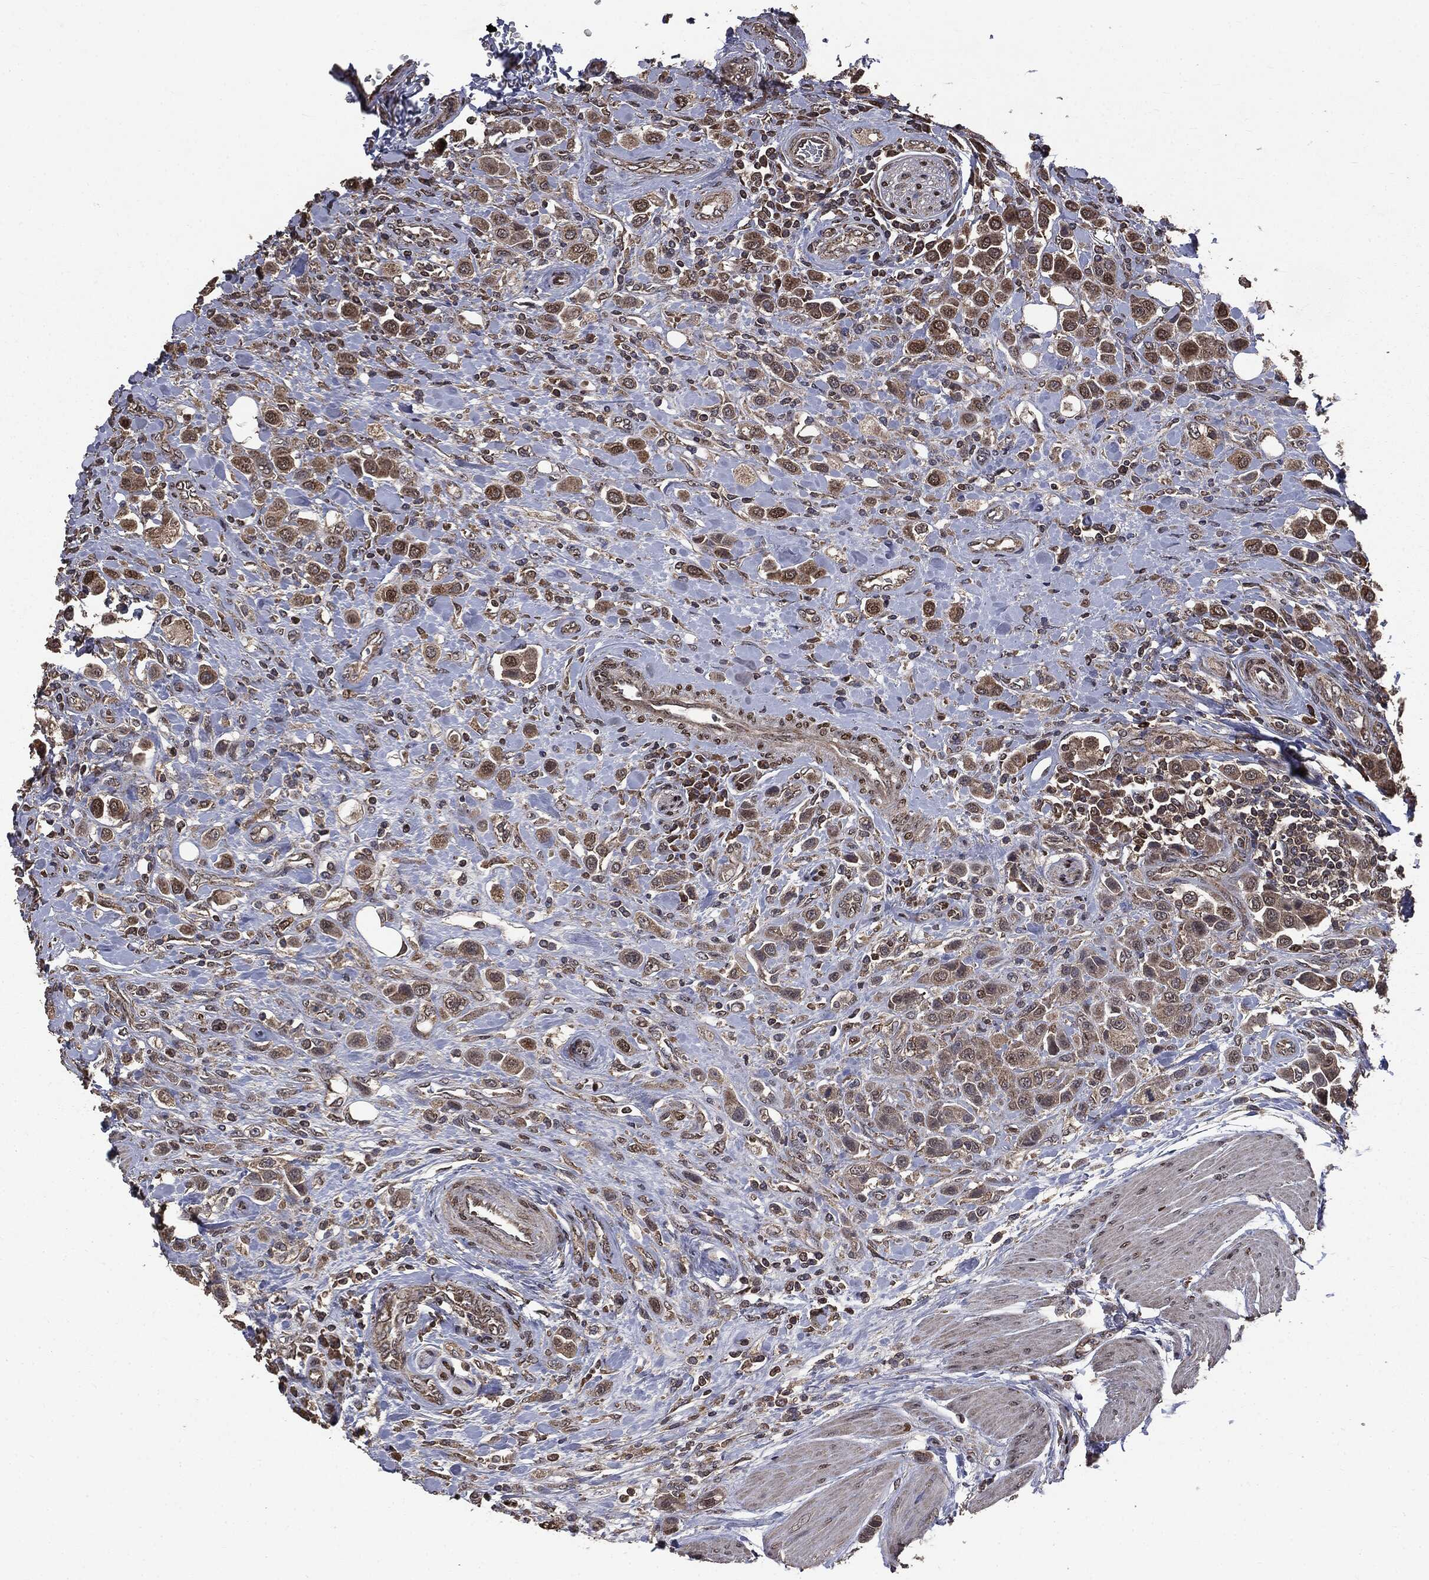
{"staining": {"intensity": "moderate", "quantity": "25%-75%", "location": "cytoplasmic/membranous,nuclear"}, "tissue": "urothelial cancer", "cell_type": "Tumor cells", "image_type": "cancer", "snomed": [{"axis": "morphology", "description": "Urothelial carcinoma, High grade"}, {"axis": "topography", "description": "Urinary bladder"}], "caption": "IHC image of human high-grade urothelial carcinoma stained for a protein (brown), which reveals medium levels of moderate cytoplasmic/membranous and nuclear positivity in about 25%-75% of tumor cells.", "gene": "PPP6R2", "patient": {"sex": "male", "age": 50}}